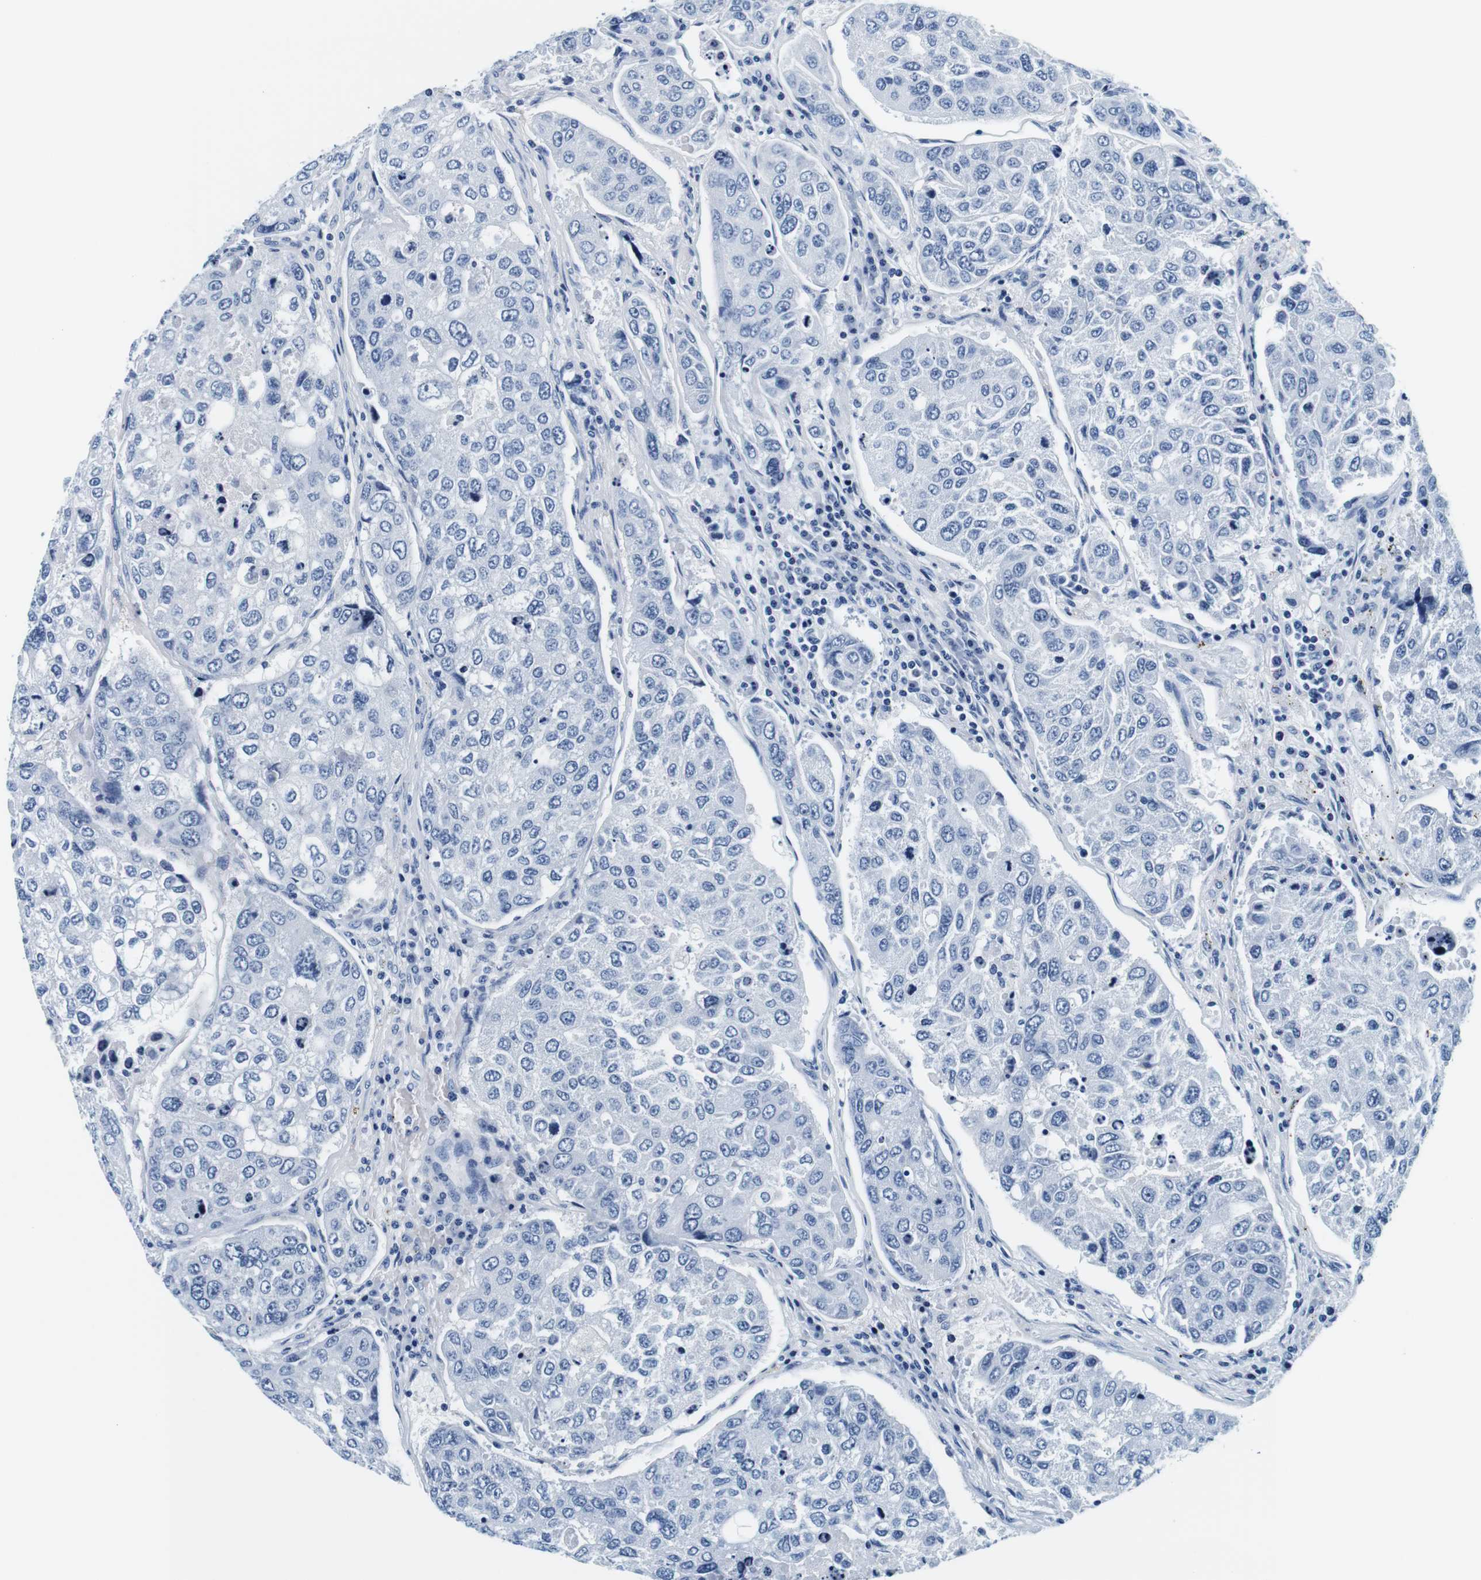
{"staining": {"intensity": "negative", "quantity": "none", "location": "none"}, "tissue": "urothelial cancer", "cell_type": "Tumor cells", "image_type": "cancer", "snomed": [{"axis": "morphology", "description": "Urothelial carcinoma, High grade"}, {"axis": "topography", "description": "Lymph node"}, {"axis": "topography", "description": "Urinary bladder"}], "caption": "High power microscopy micrograph of an immunohistochemistry (IHC) image of urothelial cancer, revealing no significant staining in tumor cells.", "gene": "ELANE", "patient": {"sex": "male", "age": 51}}